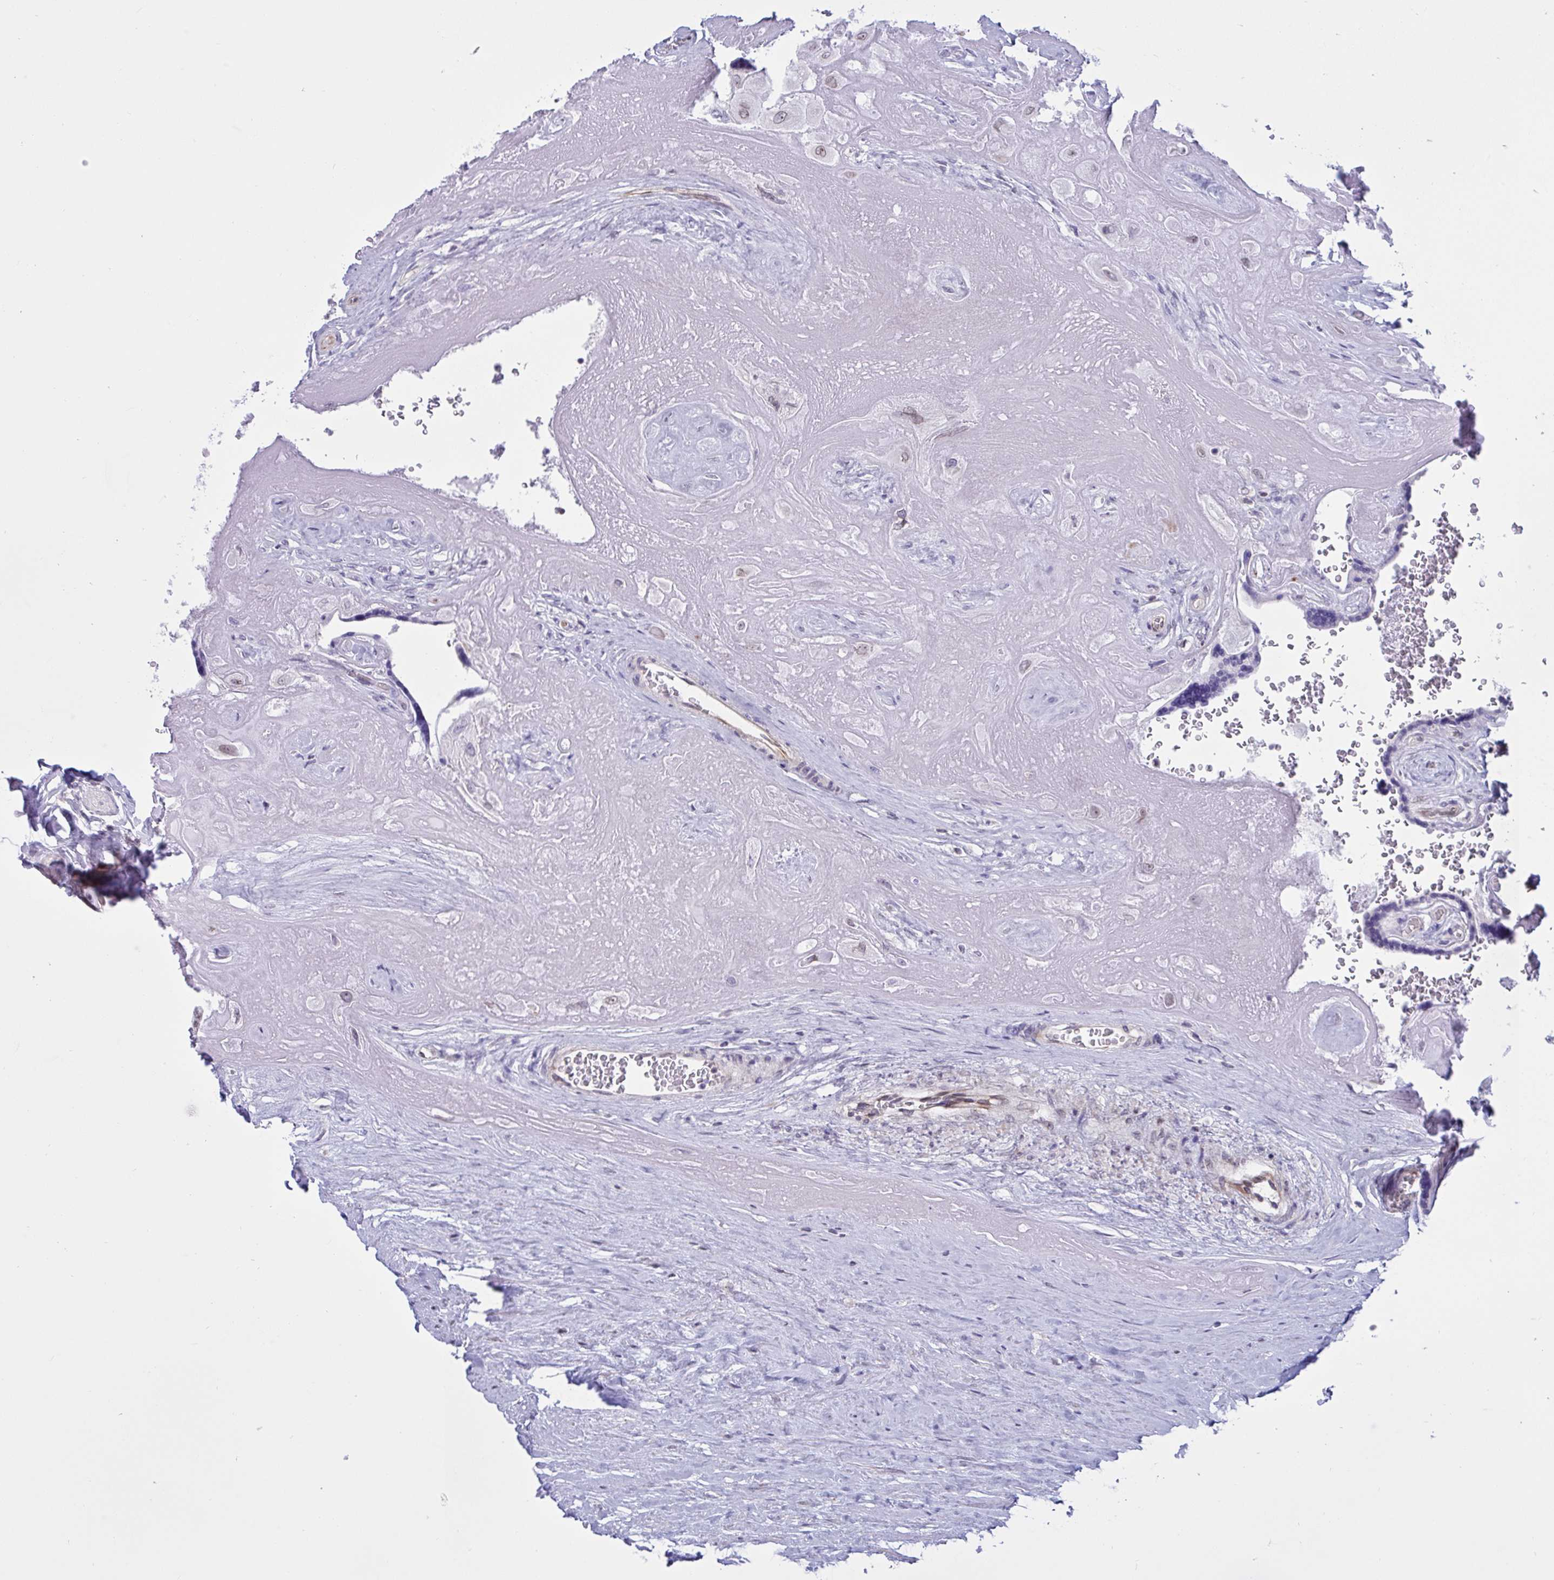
{"staining": {"intensity": "weak", "quantity": ">75%", "location": "nuclear"}, "tissue": "placenta", "cell_type": "Decidual cells", "image_type": "normal", "snomed": [{"axis": "morphology", "description": "Normal tissue, NOS"}, {"axis": "topography", "description": "Placenta"}], "caption": "Immunohistochemical staining of normal human placenta displays low levels of weak nuclear expression in approximately >75% of decidual cells.", "gene": "DOCK11", "patient": {"sex": "female", "age": 32}}